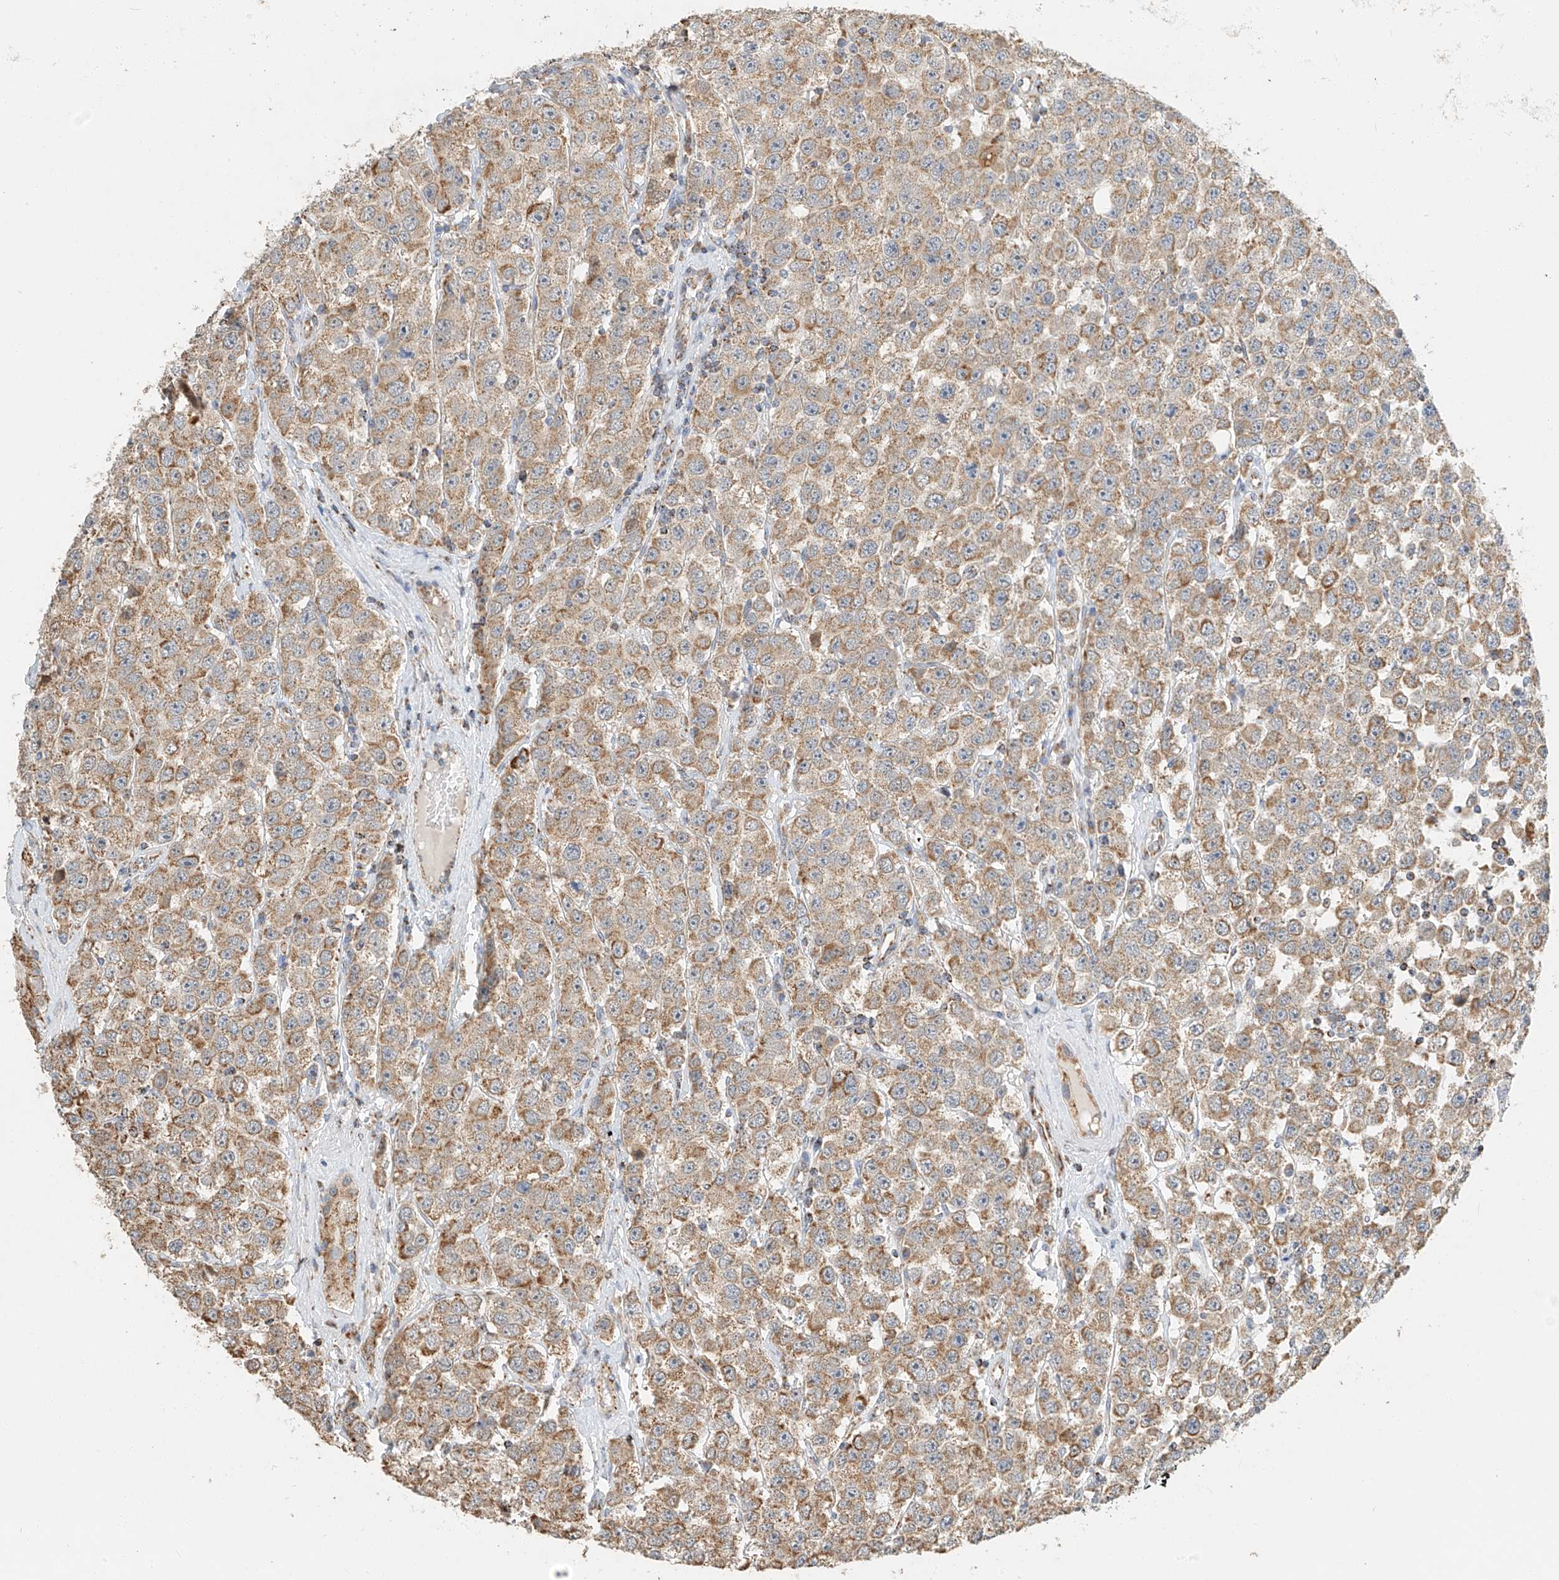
{"staining": {"intensity": "moderate", "quantity": ">75%", "location": "cytoplasmic/membranous"}, "tissue": "testis cancer", "cell_type": "Tumor cells", "image_type": "cancer", "snomed": [{"axis": "morphology", "description": "Seminoma, NOS"}, {"axis": "topography", "description": "Testis"}], "caption": "Testis seminoma stained with a brown dye displays moderate cytoplasmic/membranous positive expression in approximately >75% of tumor cells.", "gene": "YIPF7", "patient": {"sex": "male", "age": 28}}